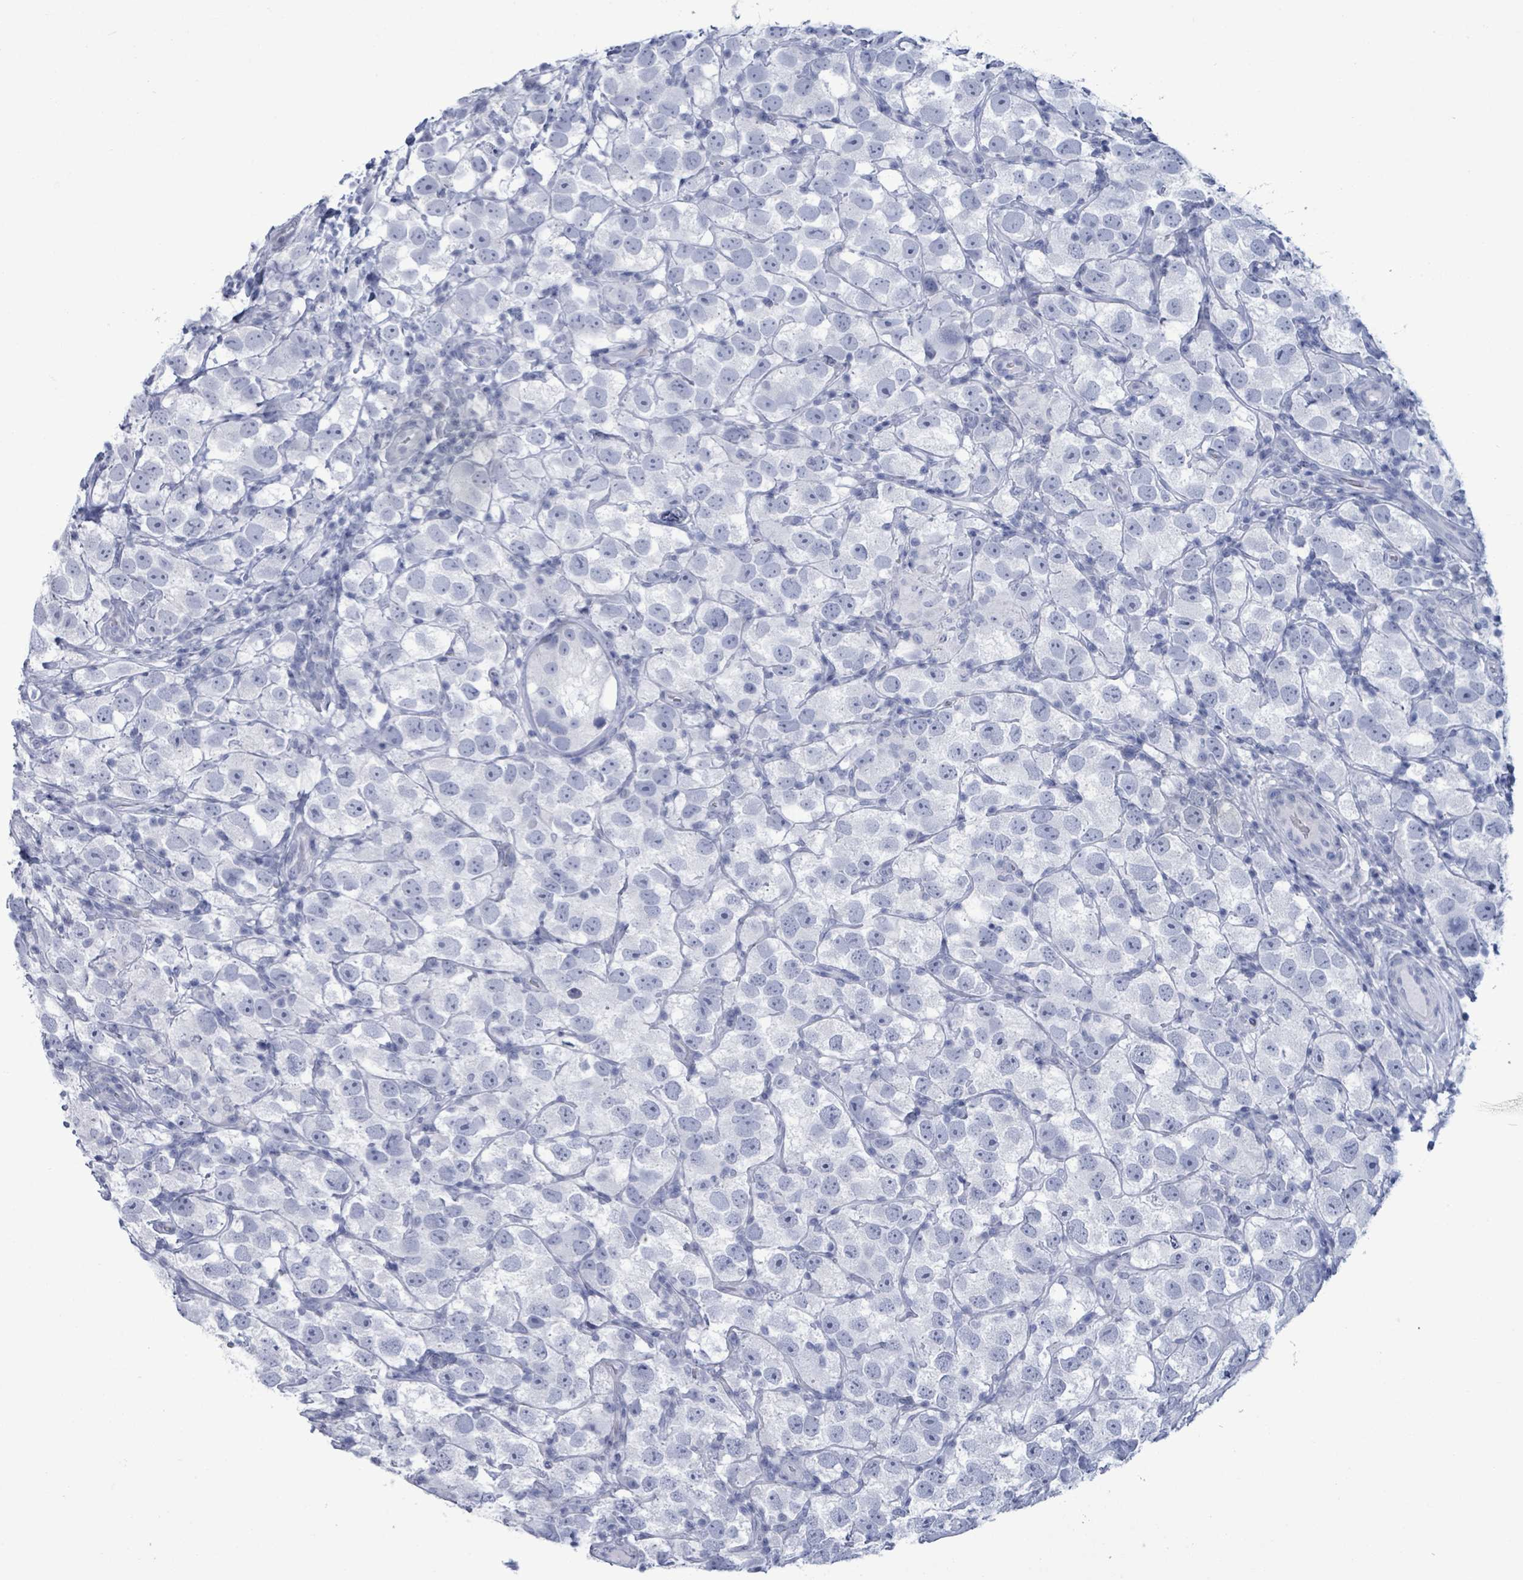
{"staining": {"intensity": "negative", "quantity": "none", "location": "none"}, "tissue": "testis cancer", "cell_type": "Tumor cells", "image_type": "cancer", "snomed": [{"axis": "morphology", "description": "Seminoma, NOS"}, {"axis": "topography", "description": "Testis"}], "caption": "A histopathology image of testis seminoma stained for a protein exhibits no brown staining in tumor cells. Nuclei are stained in blue.", "gene": "NKX2-1", "patient": {"sex": "male", "age": 26}}